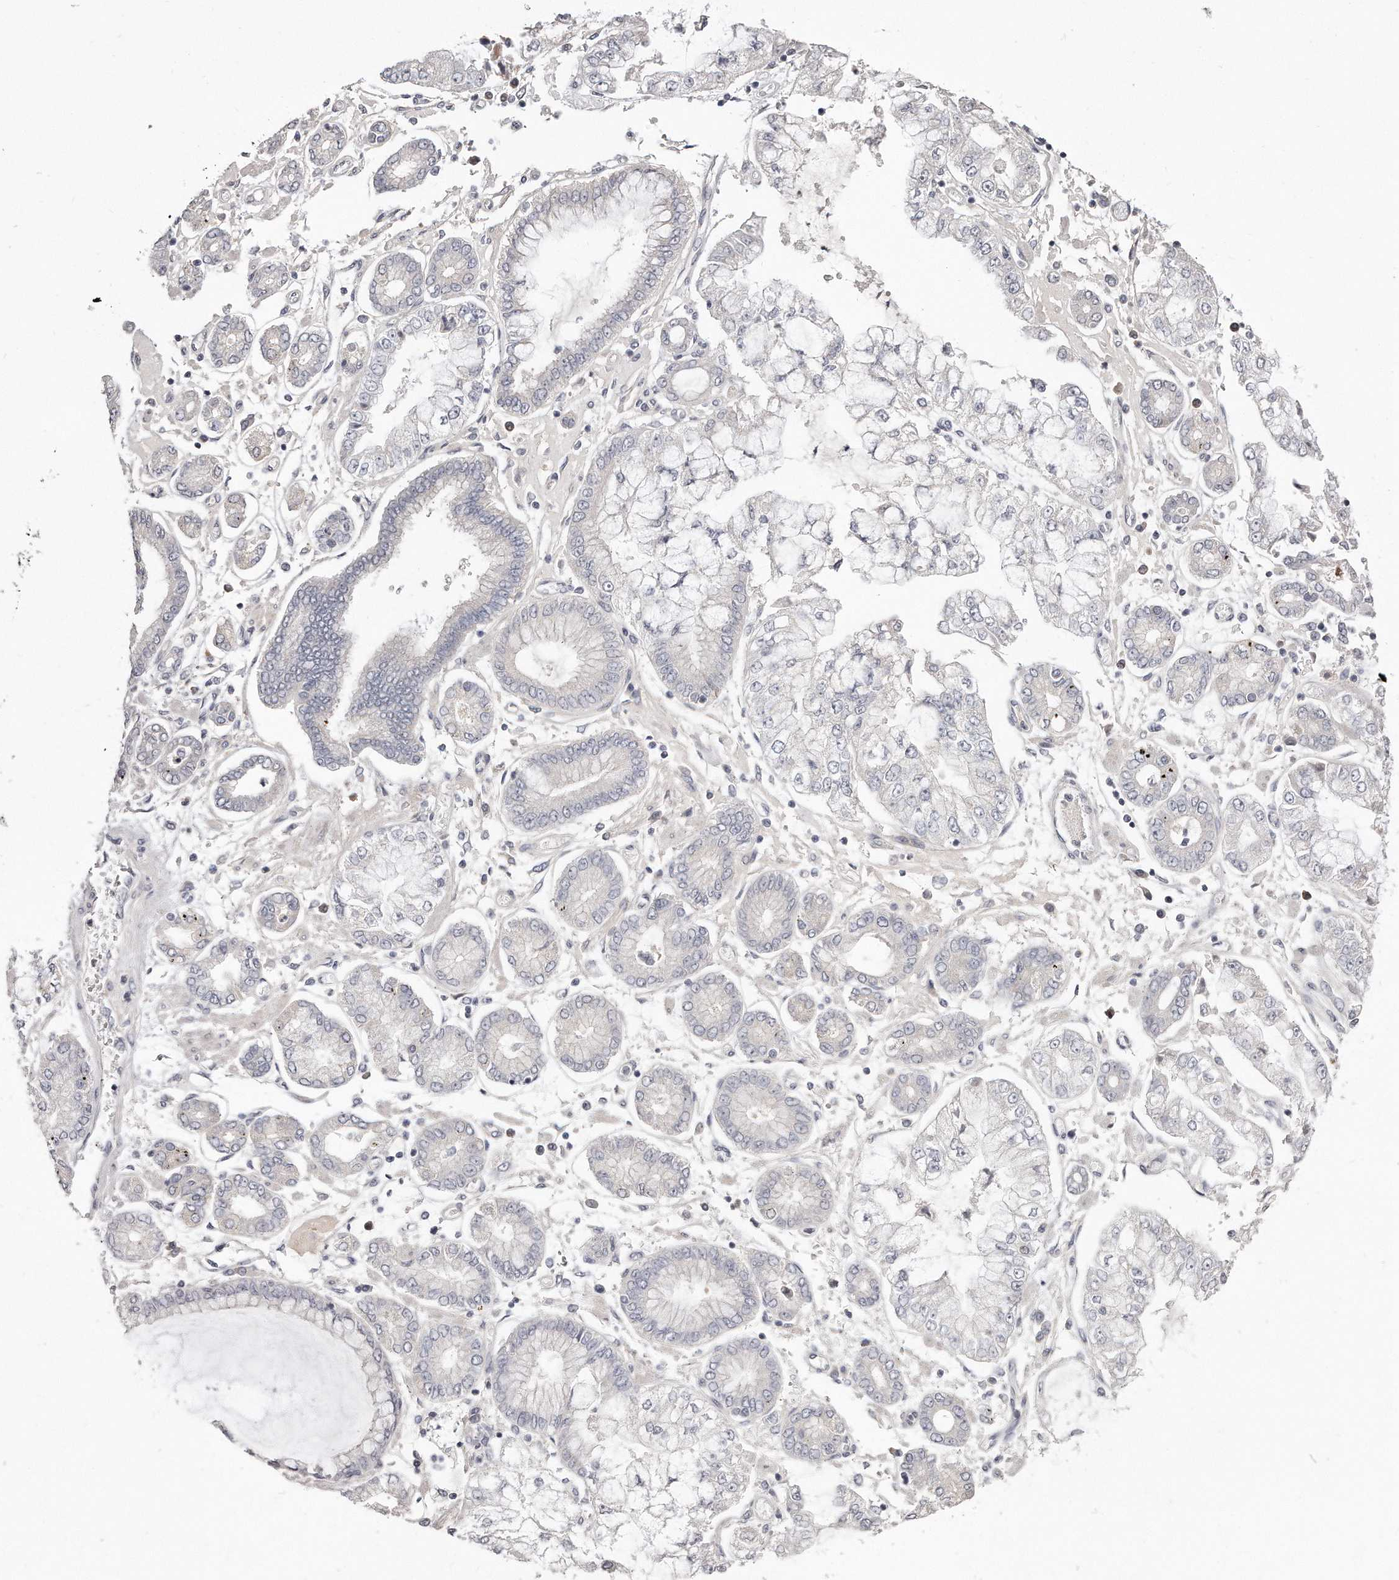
{"staining": {"intensity": "negative", "quantity": "none", "location": "none"}, "tissue": "stomach cancer", "cell_type": "Tumor cells", "image_type": "cancer", "snomed": [{"axis": "morphology", "description": "Adenocarcinoma, NOS"}, {"axis": "topography", "description": "Stomach"}], "caption": "Stomach adenocarcinoma stained for a protein using immunohistochemistry (IHC) displays no expression tumor cells.", "gene": "TTLL4", "patient": {"sex": "male", "age": 76}}